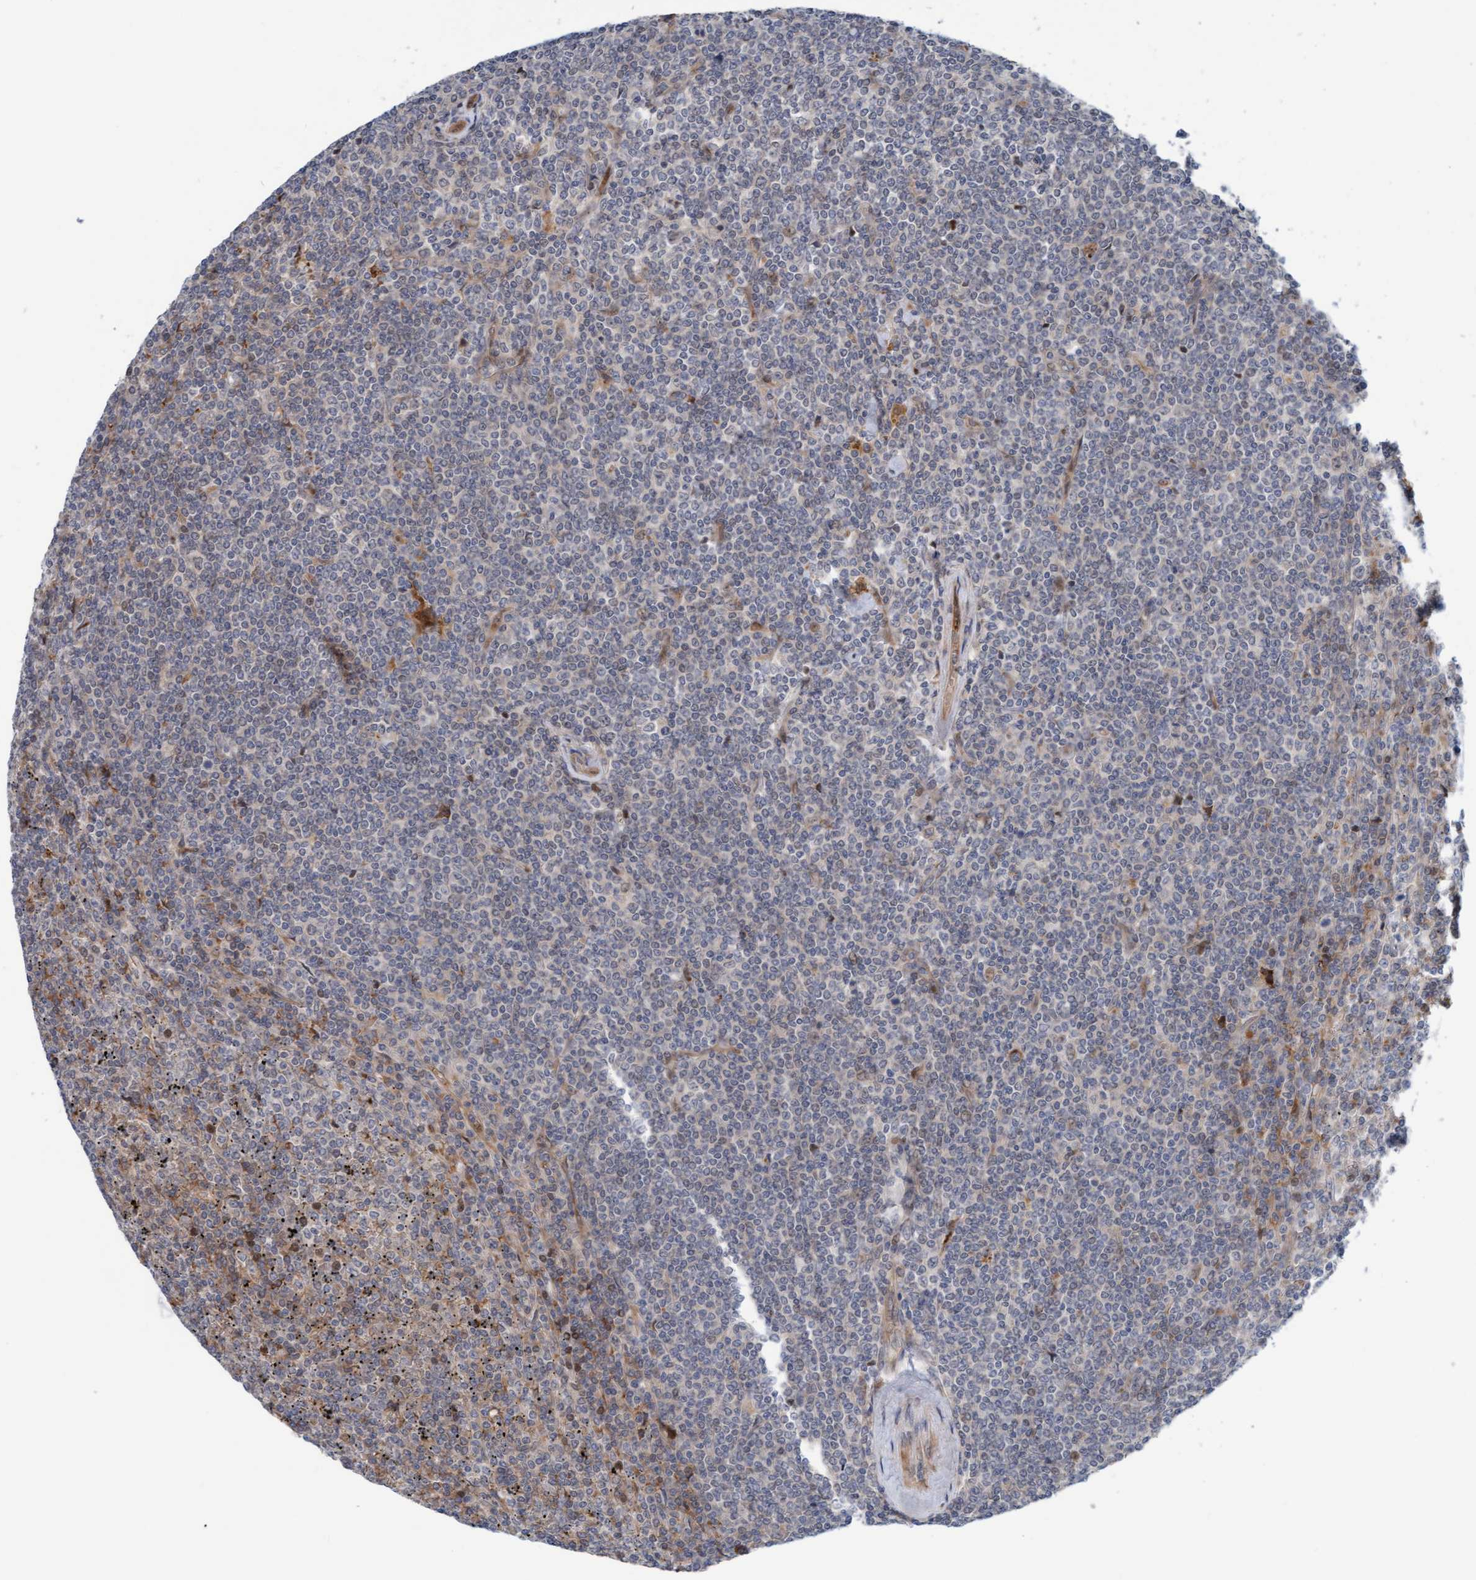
{"staining": {"intensity": "weak", "quantity": "<25%", "location": "cytoplasmic/membranous"}, "tissue": "lymphoma", "cell_type": "Tumor cells", "image_type": "cancer", "snomed": [{"axis": "morphology", "description": "Malignant lymphoma, non-Hodgkin's type, Low grade"}, {"axis": "topography", "description": "Spleen"}], "caption": "A histopathology image of malignant lymphoma, non-Hodgkin's type (low-grade) stained for a protein displays no brown staining in tumor cells. (DAB immunohistochemistry visualized using brightfield microscopy, high magnification).", "gene": "EIF4EBP1", "patient": {"sex": "female", "age": 19}}